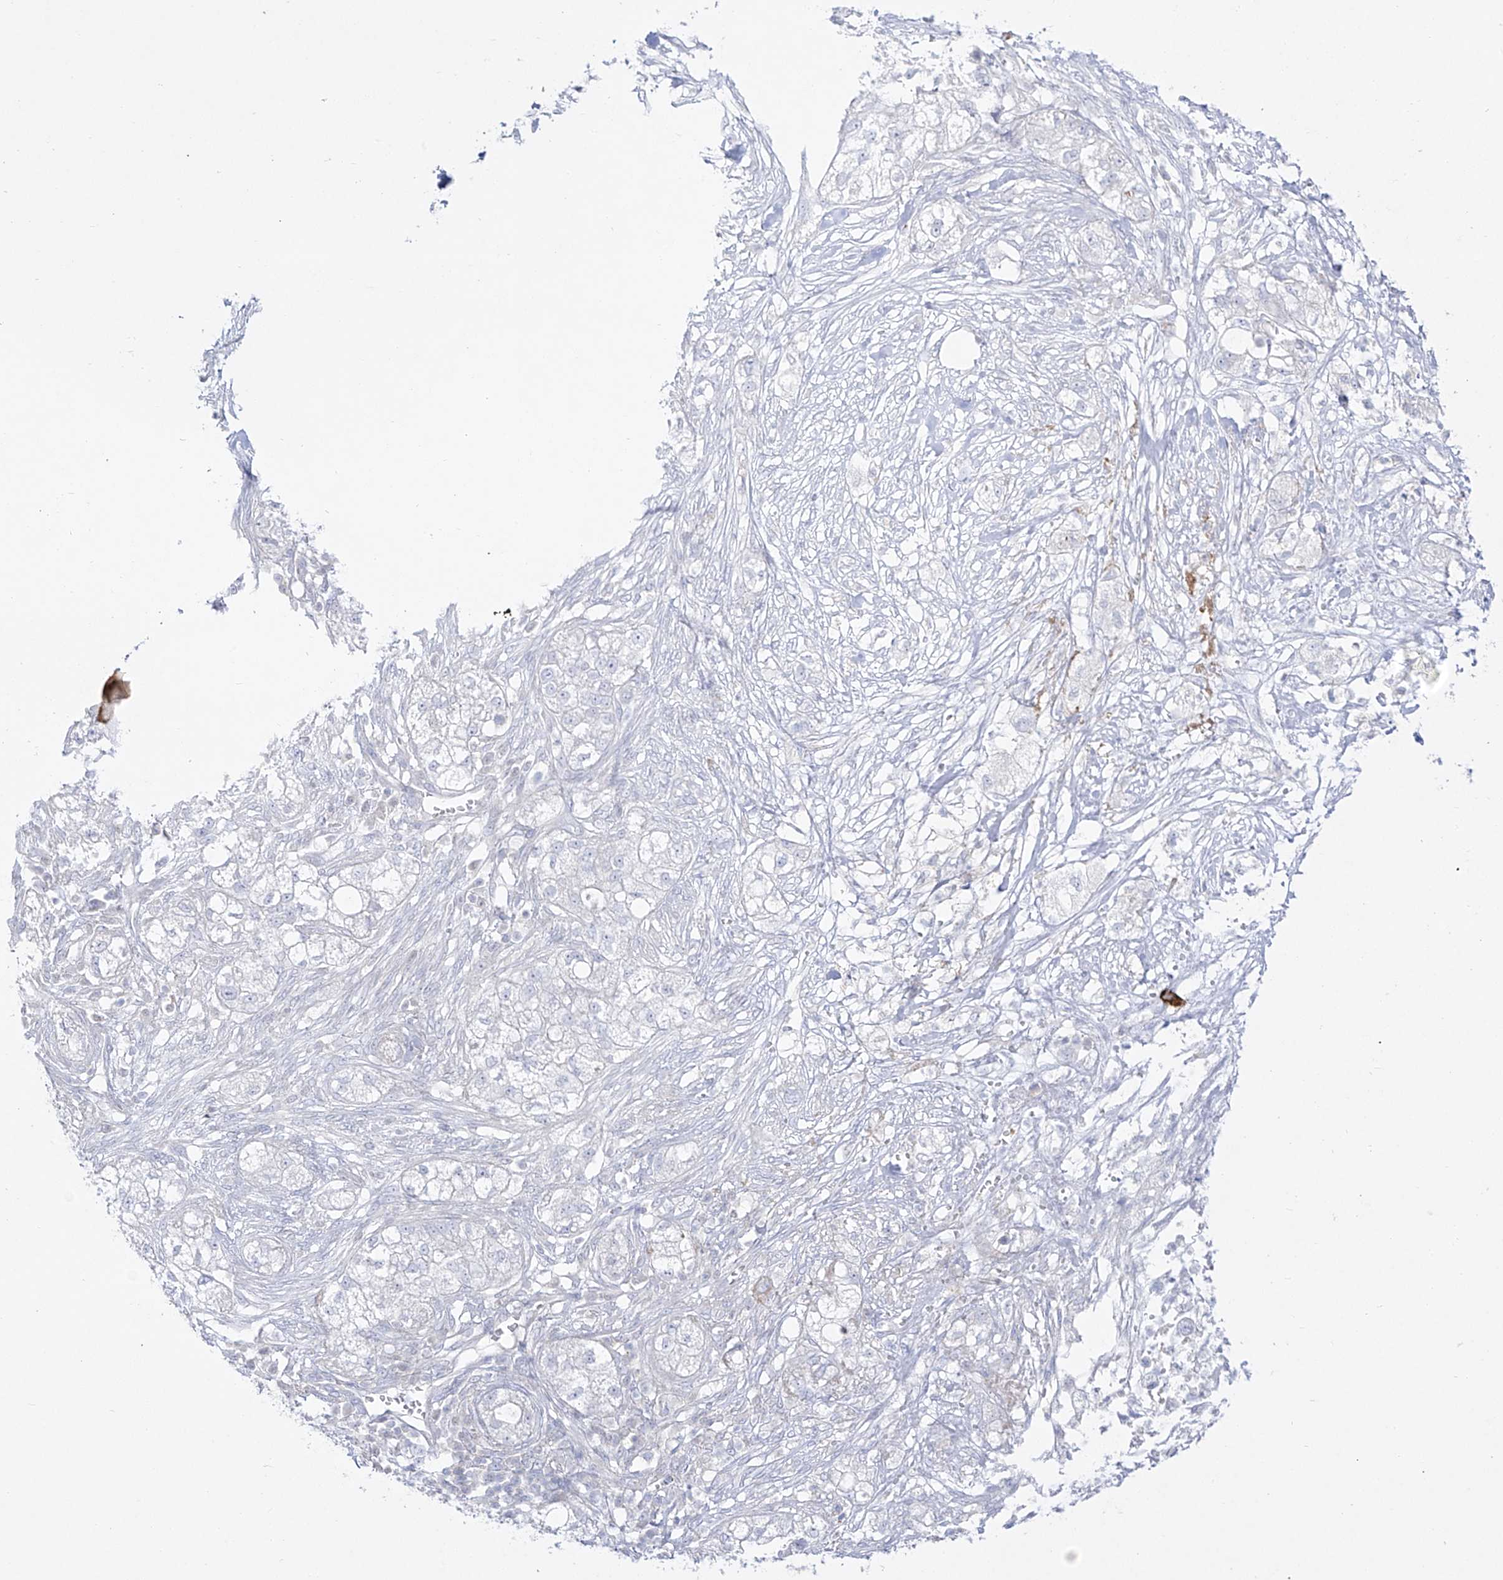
{"staining": {"intensity": "negative", "quantity": "none", "location": "none"}, "tissue": "pancreatic cancer", "cell_type": "Tumor cells", "image_type": "cancer", "snomed": [{"axis": "morphology", "description": "Adenocarcinoma, NOS"}, {"axis": "topography", "description": "Pancreas"}], "caption": "This histopathology image is of adenocarcinoma (pancreatic) stained with immunohistochemistry to label a protein in brown with the nuclei are counter-stained blue. There is no positivity in tumor cells.", "gene": "DMKN", "patient": {"sex": "female", "age": 78}}